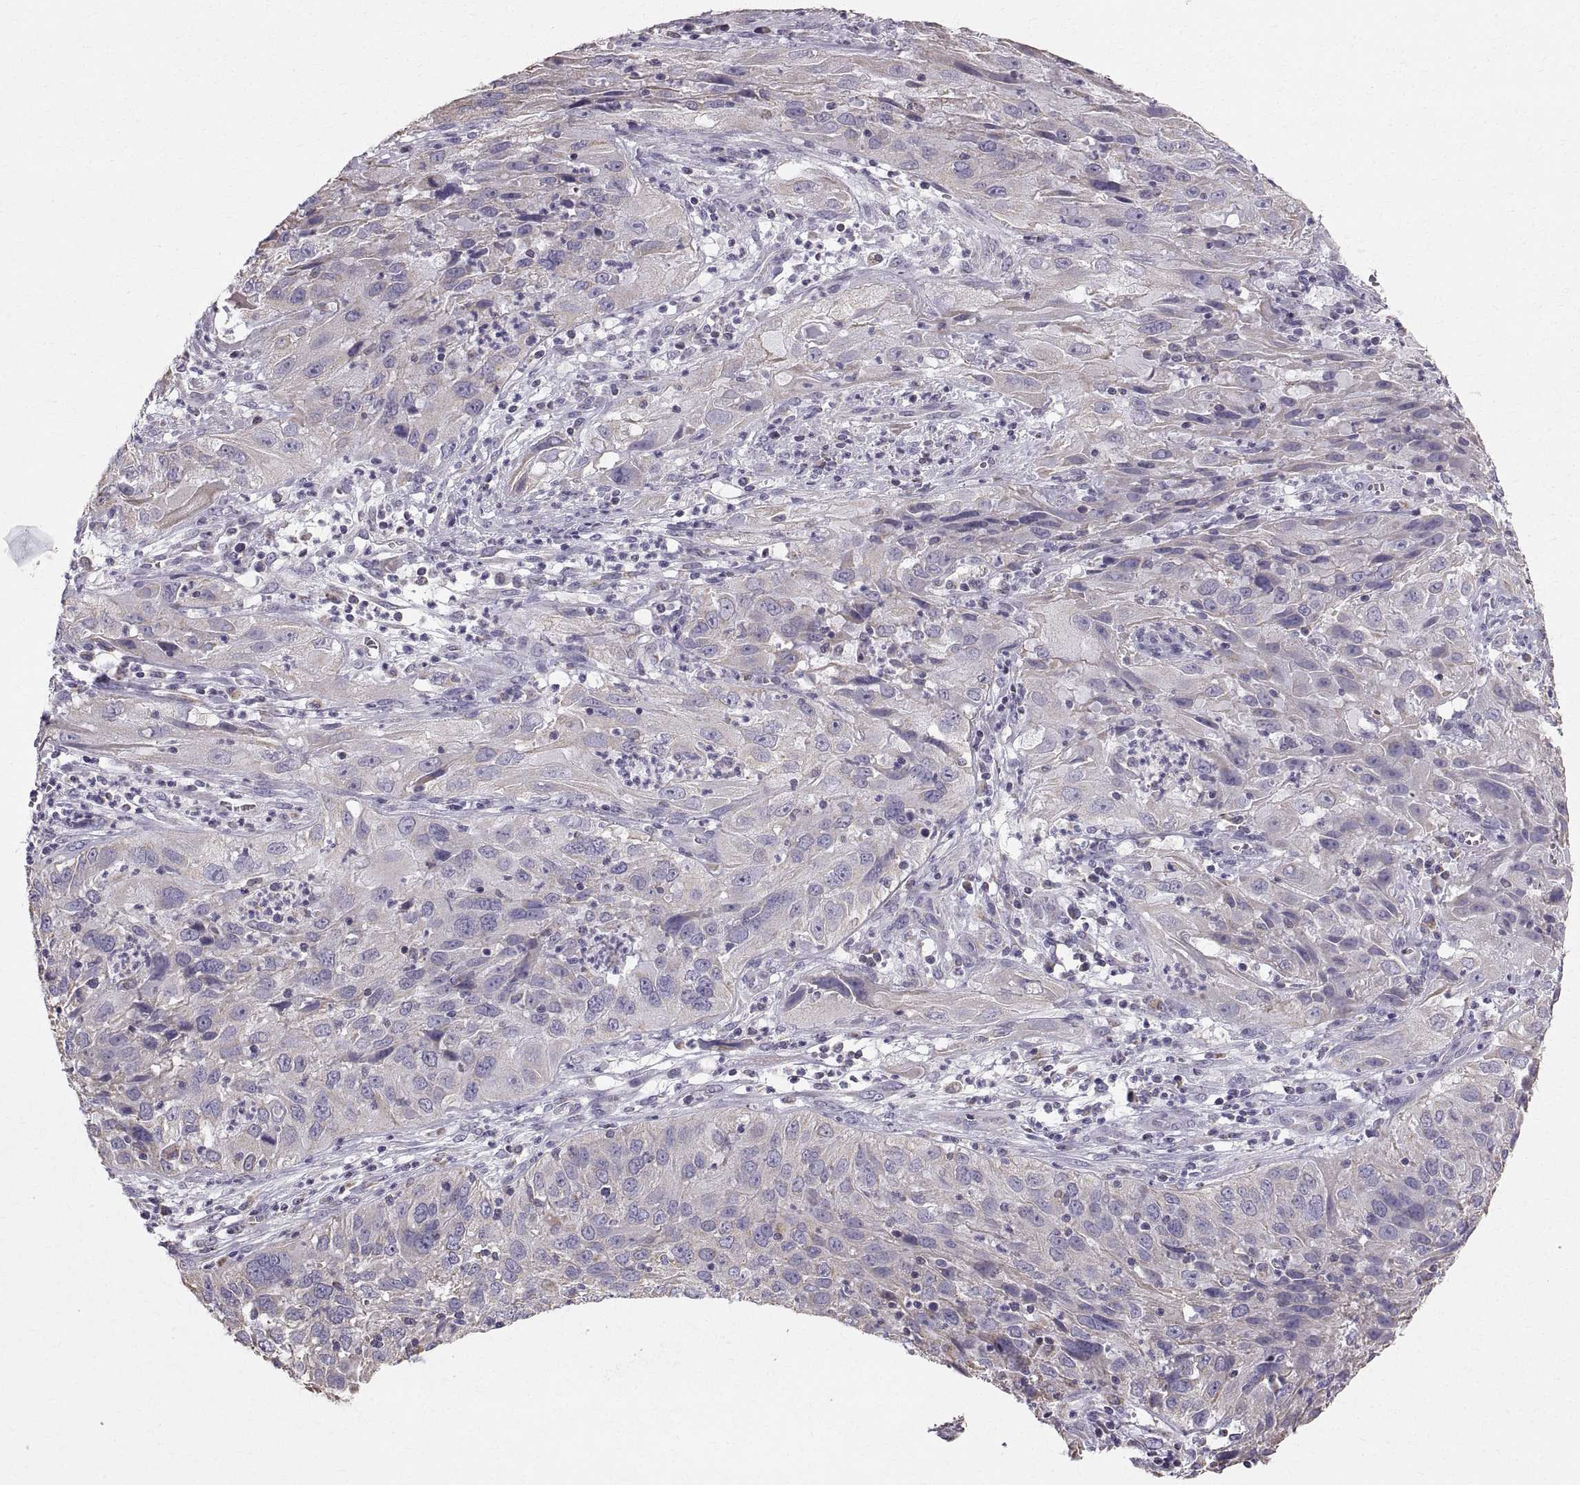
{"staining": {"intensity": "negative", "quantity": "none", "location": "none"}, "tissue": "cervical cancer", "cell_type": "Tumor cells", "image_type": "cancer", "snomed": [{"axis": "morphology", "description": "Squamous cell carcinoma, NOS"}, {"axis": "topography", "description": "Cervix"}], "caption": "The micrograph reveals no significant expression in tumor cells of cervical cancer (squamous cell carcinoma).", "gene": "STMND1", "patient": {"sex": "female", "age": 32}}